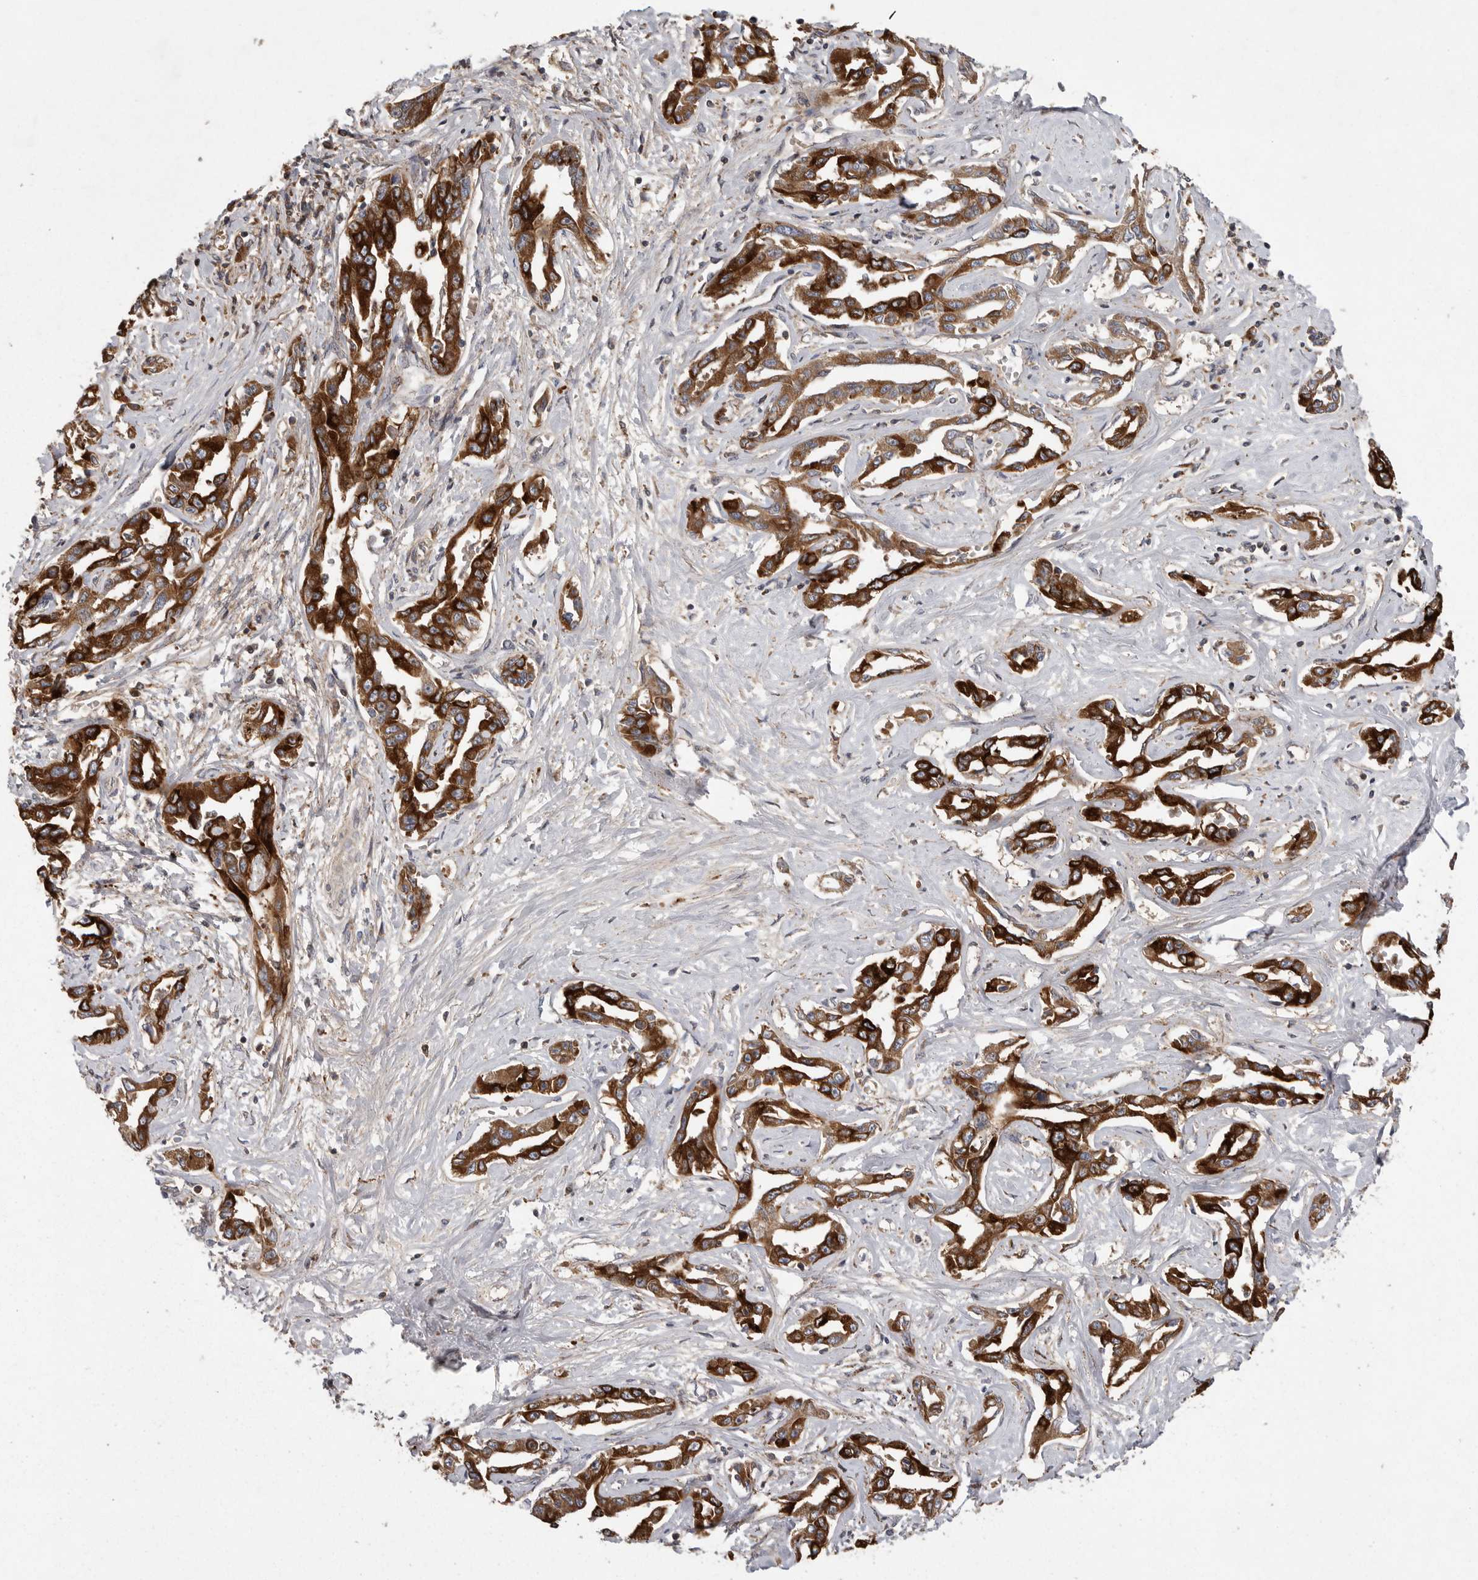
{"staining": {"intensity": "strong", "quantity": ">75%", "location": "cytoplasmic/membranous"}, "tissue": "liver cancer", "cell_type": "Tumor cells", "image_type": "cancer", "snomed": [{"axis": "morphology", "description": "Cholangiocarcinoma"}, {"axis": "topography", "description": "Liver"}], "caption": "Tumor cells display high levels of strong cytoplasmic/membranous positivity in approximately >75% of cells in liver cholangiocarcinoma.", "gene": "CRP", "patient": {"sex": "male", "age": 59}}